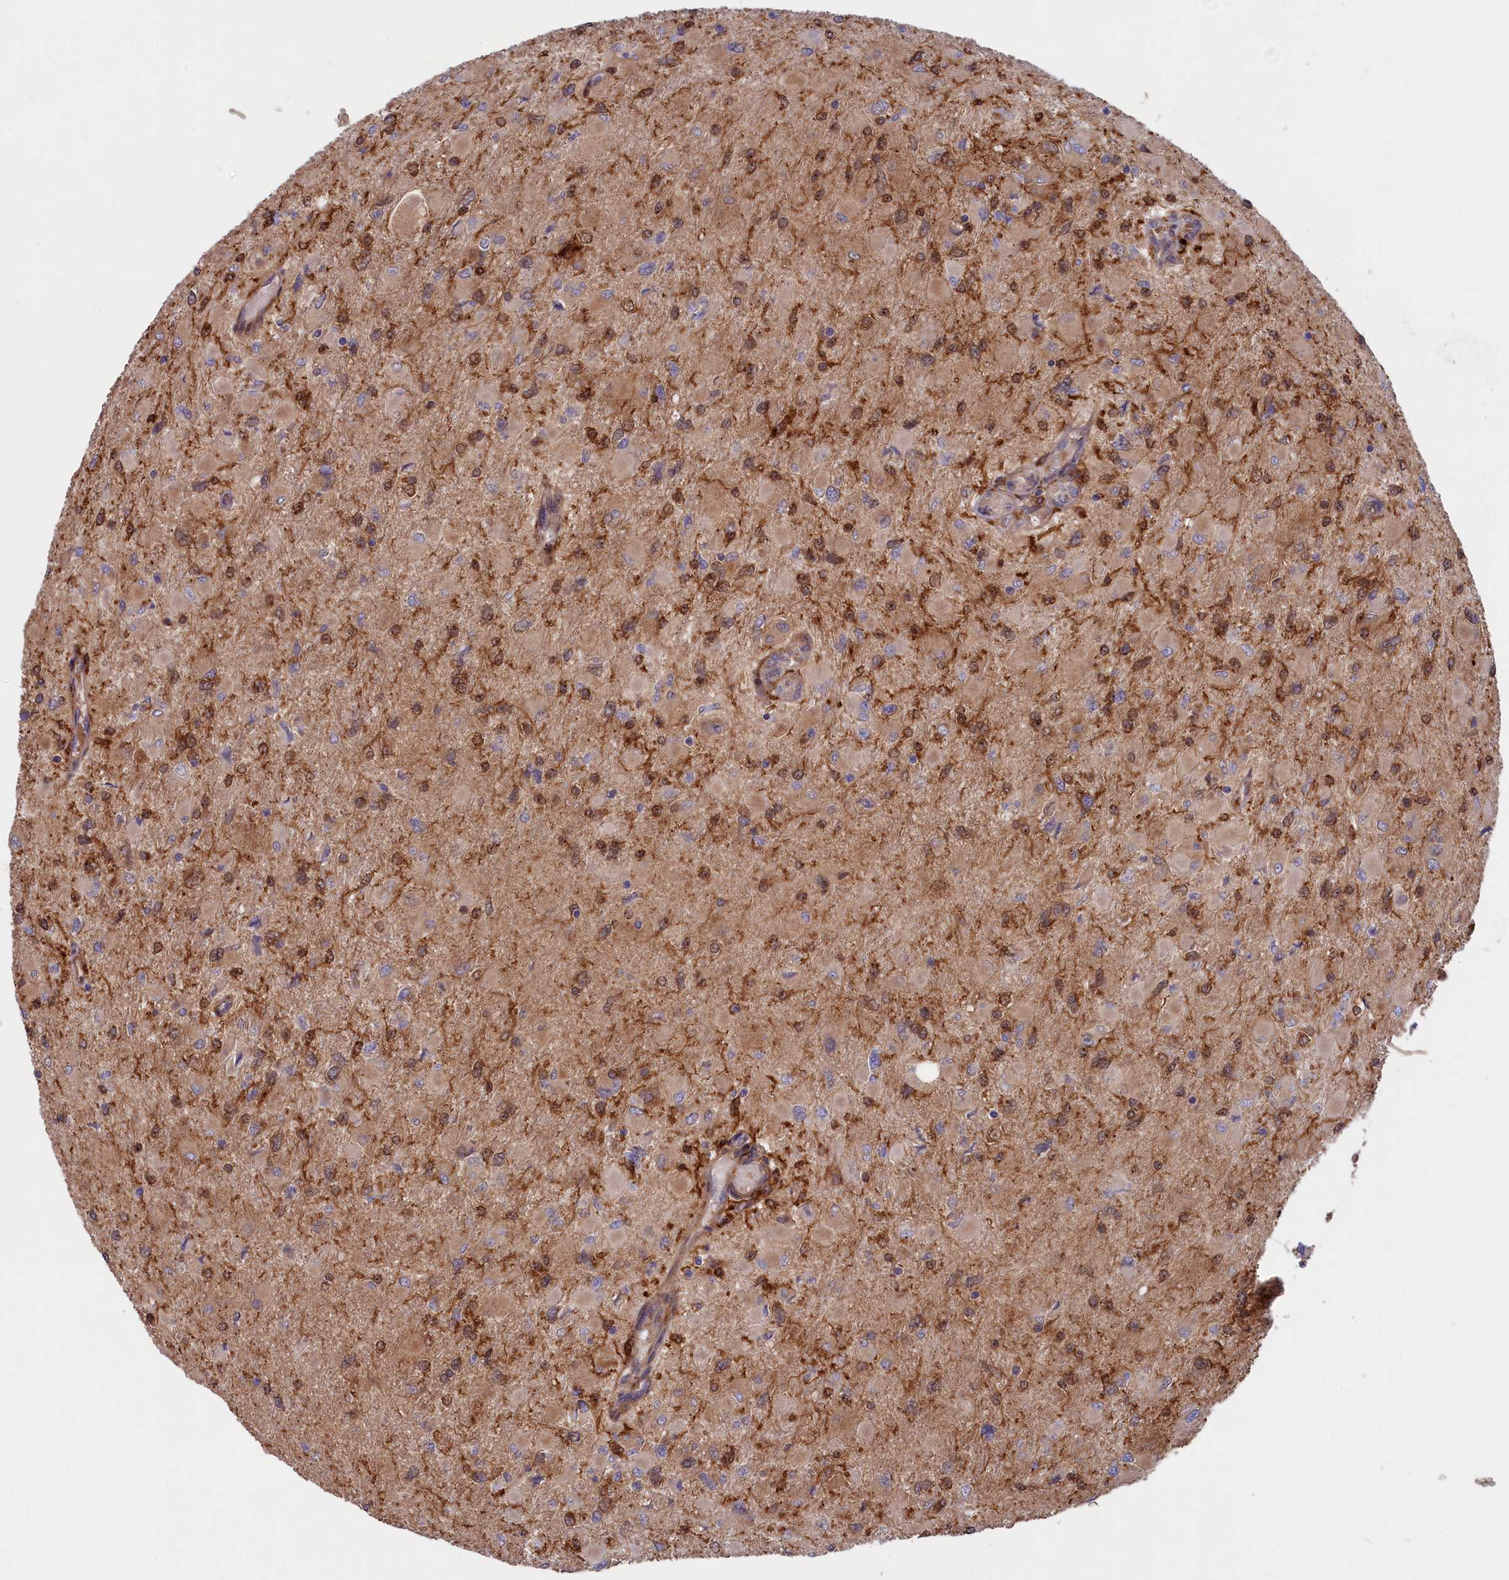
{"staining": {"intensity": "negative", "quantity": "none", "location": "none"}, "tissue": "glioma", "cell_type": "Tumor cells", "image_type": "cancer", "snomed": [{"axis": "morphology", "description": "Glioma, malignant, High grade"}, {"axis": "topography", "description": "Cerebral cortex"}], "caption": "This is an immunohistochemistry (IHC) photomicrograph of human glioma. There is no expression in tumor cells.", "gene": "FERMT1", "patient": {"sex": "female", "age": 36}}